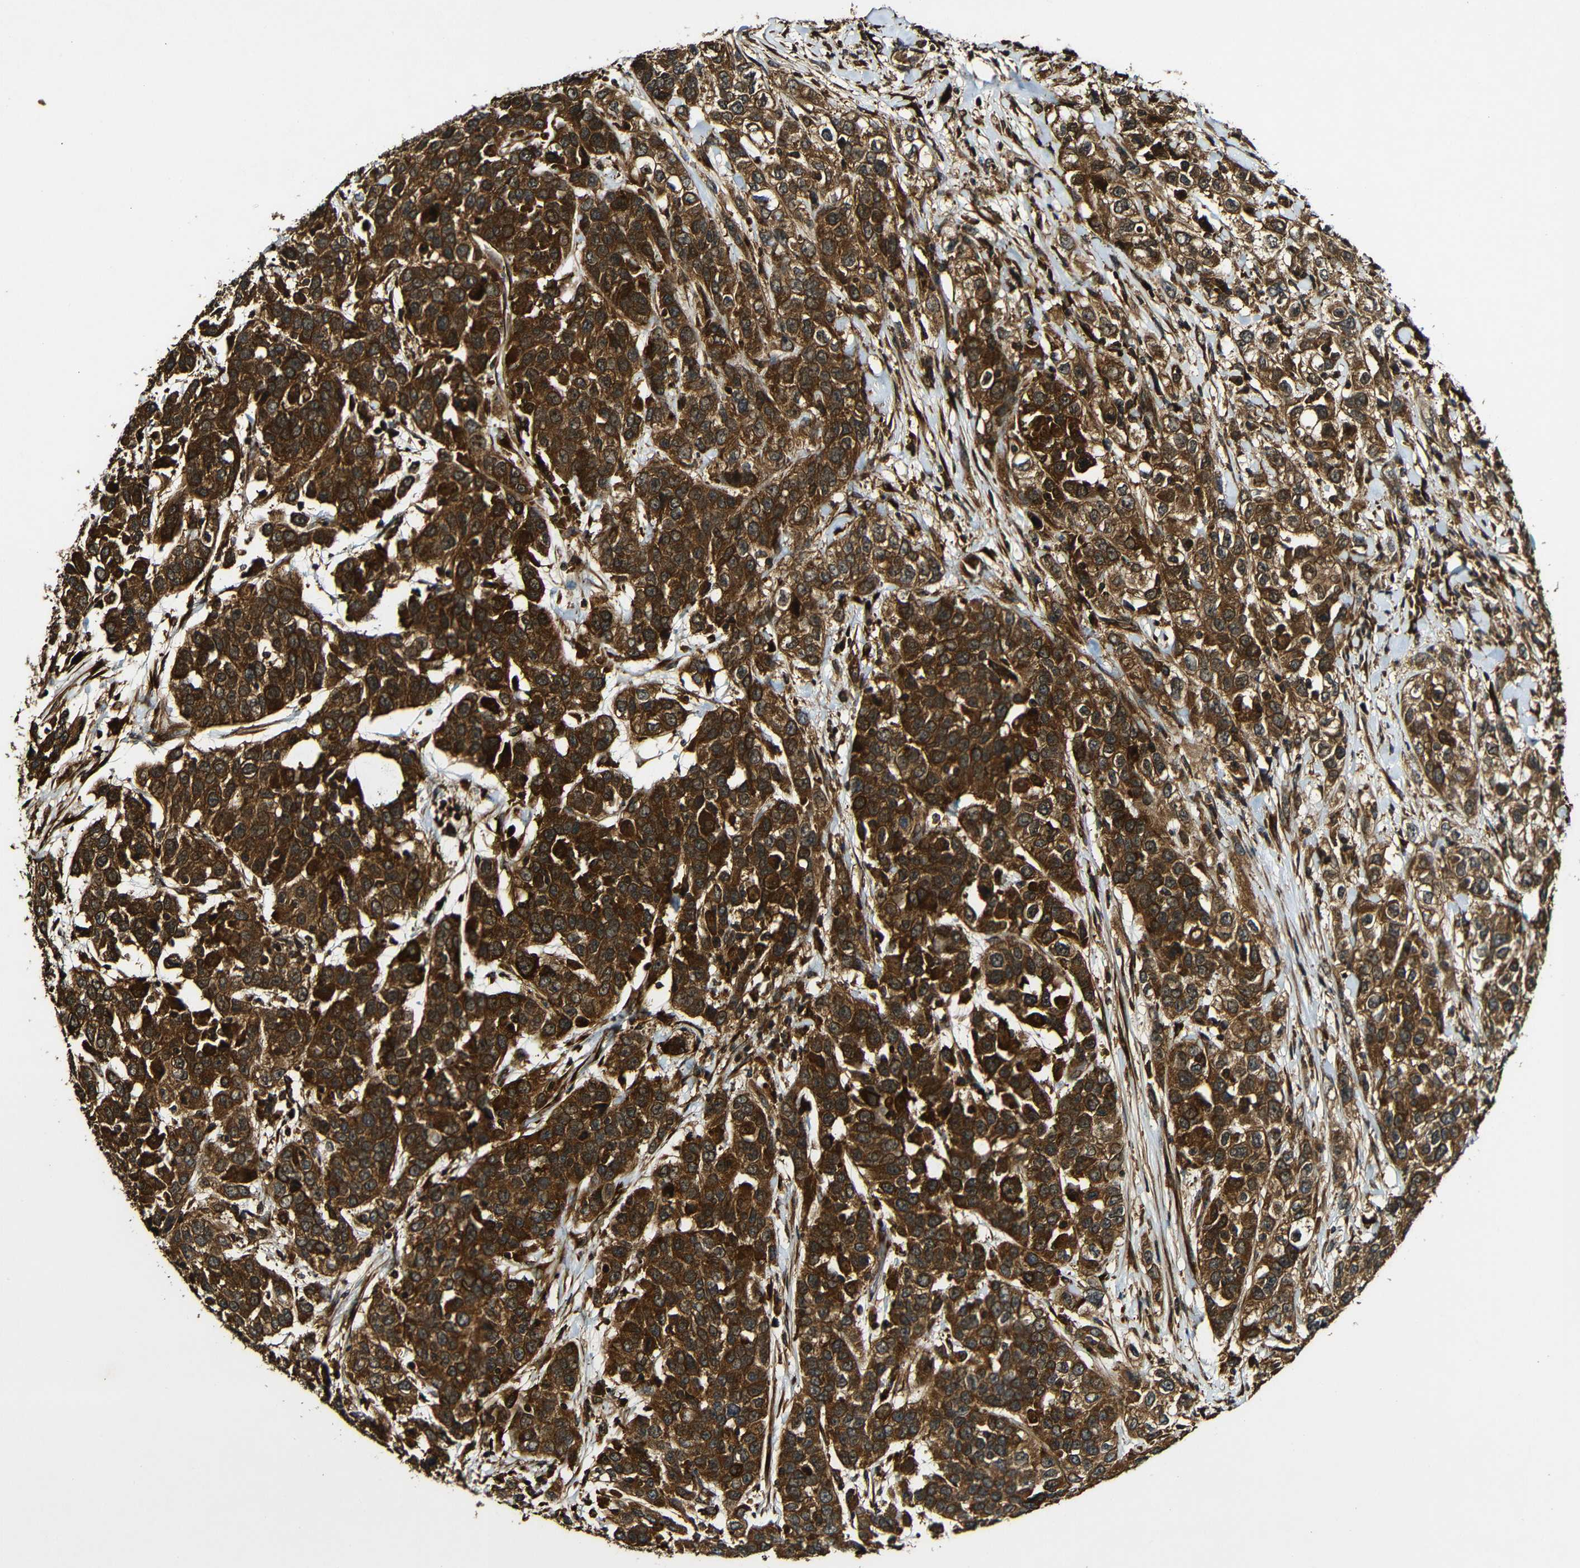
{"staining": {"intensity": "strong", "quantity": ">75%", "location": "cytoplasmic/membranous"}, "tissue": "urothelial cancer", "cell_type": "Tumor cells", "image_type": "cancer", "snomed": [{"axis": "morphology", "description": "Urothelial carcinoma, High grade"}, {"axis": "topography", "description": "Urinary bladder"}], "caption": "Tumor cells reveal high levels of strong cytoplasmic/membranous positivity in about >75% of cells in urothelial cancer. (DAB IHC with brightfield microscopy, high magnification).", "gene": "CASP8", "patient": {"sex": "female", "age": 80}}